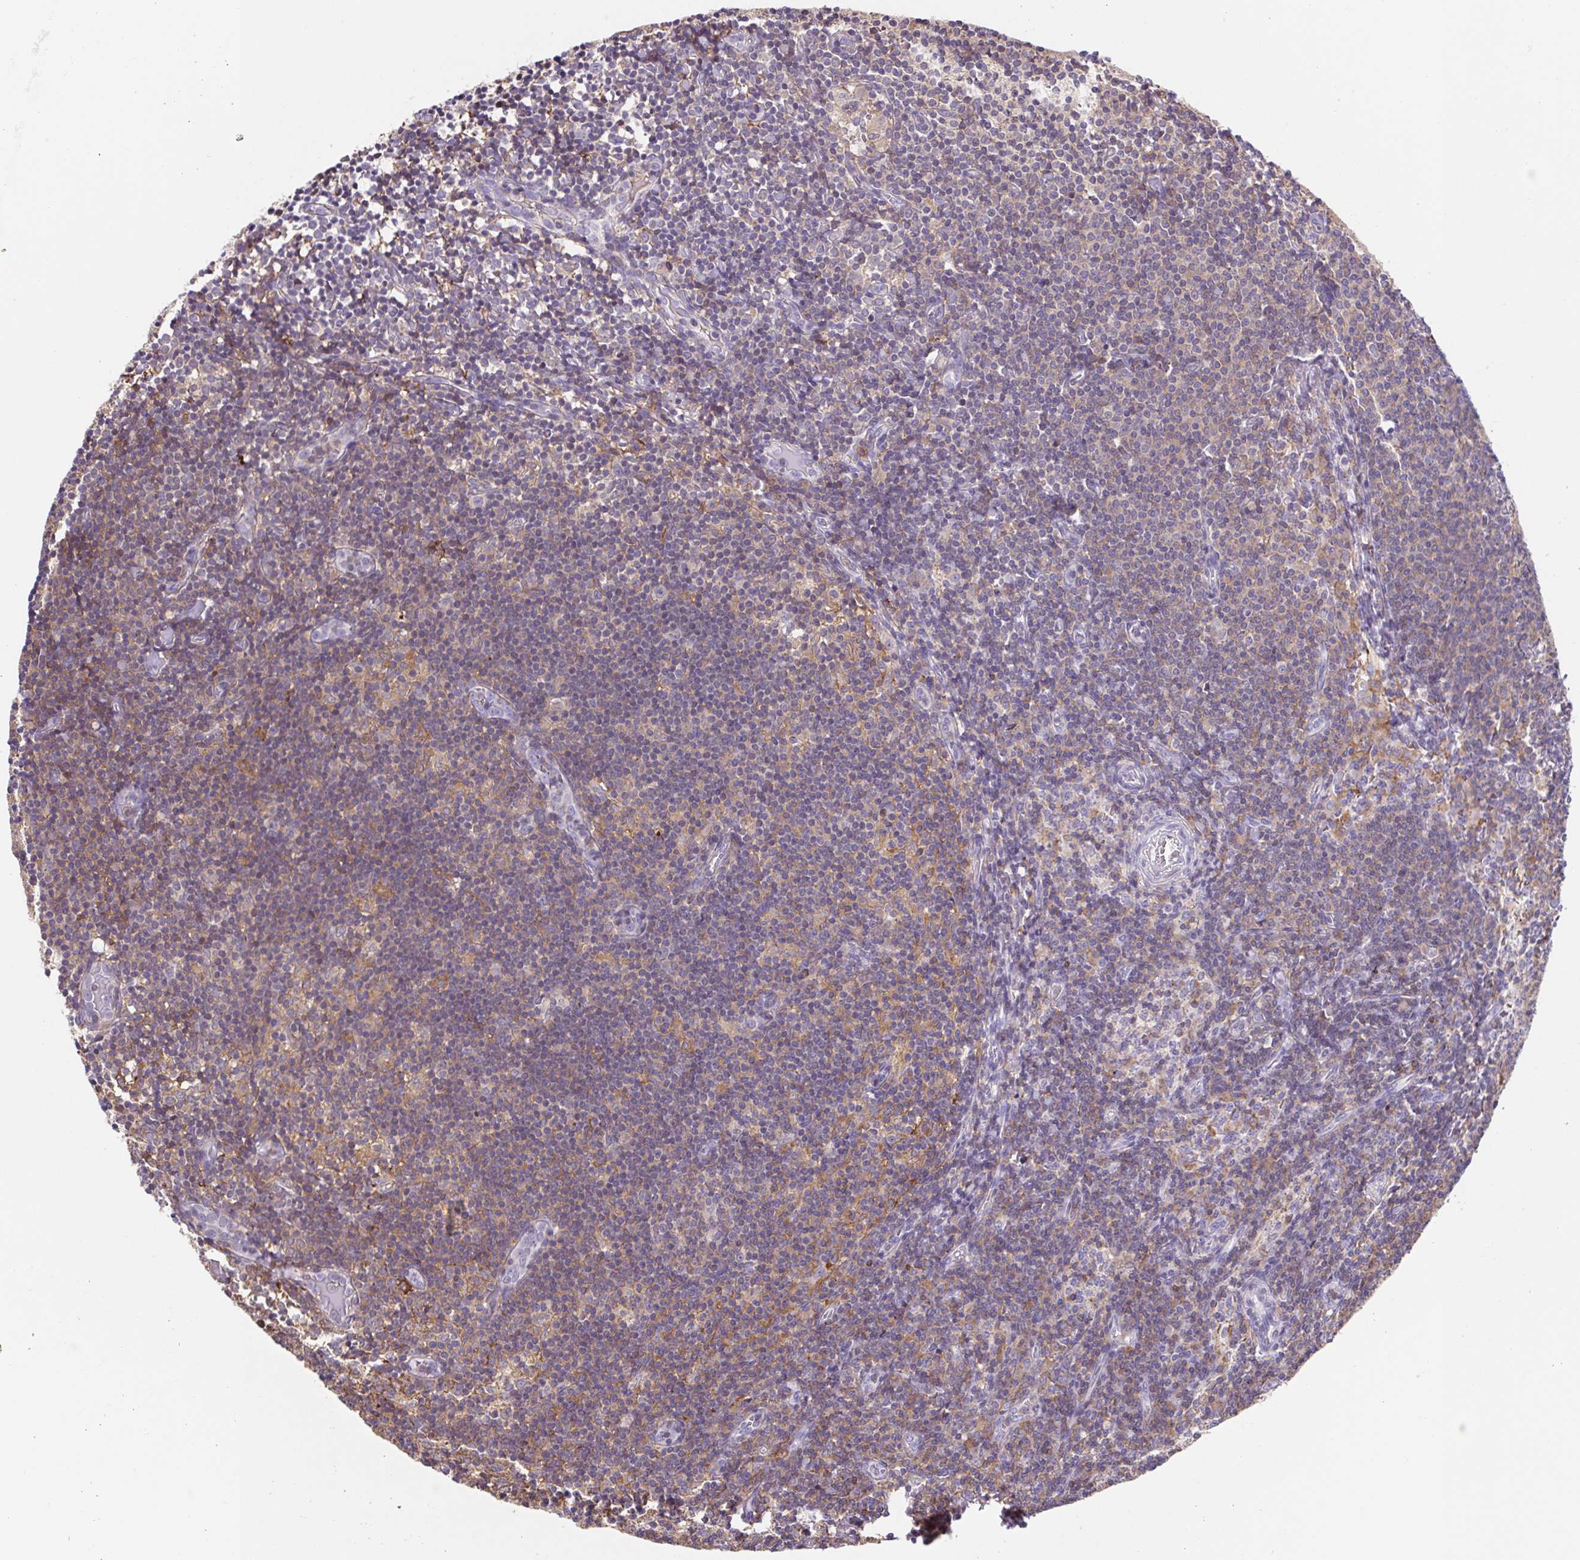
{"staining": {"intensity": "moderate", "quantity": "25%-75%", "location": "cytoplasmic/membranous"}, "tissue": "lymph node", "cell_type": "Germinal center cells", "image_type": "normal", "snomed": [{"axis": "morphology", "description": "Normal tissue, NOS"}, {"axis": "topography", "description": "Lymph node"}], "caption": "IHC (DAB) staining of normal lymph node reveals moderate cytoplasmic/membranous protein staining in about 25%-75% of germinal center cells.", "gene": "TPRG1", "patient": {"sex": "female", "age": 41}}